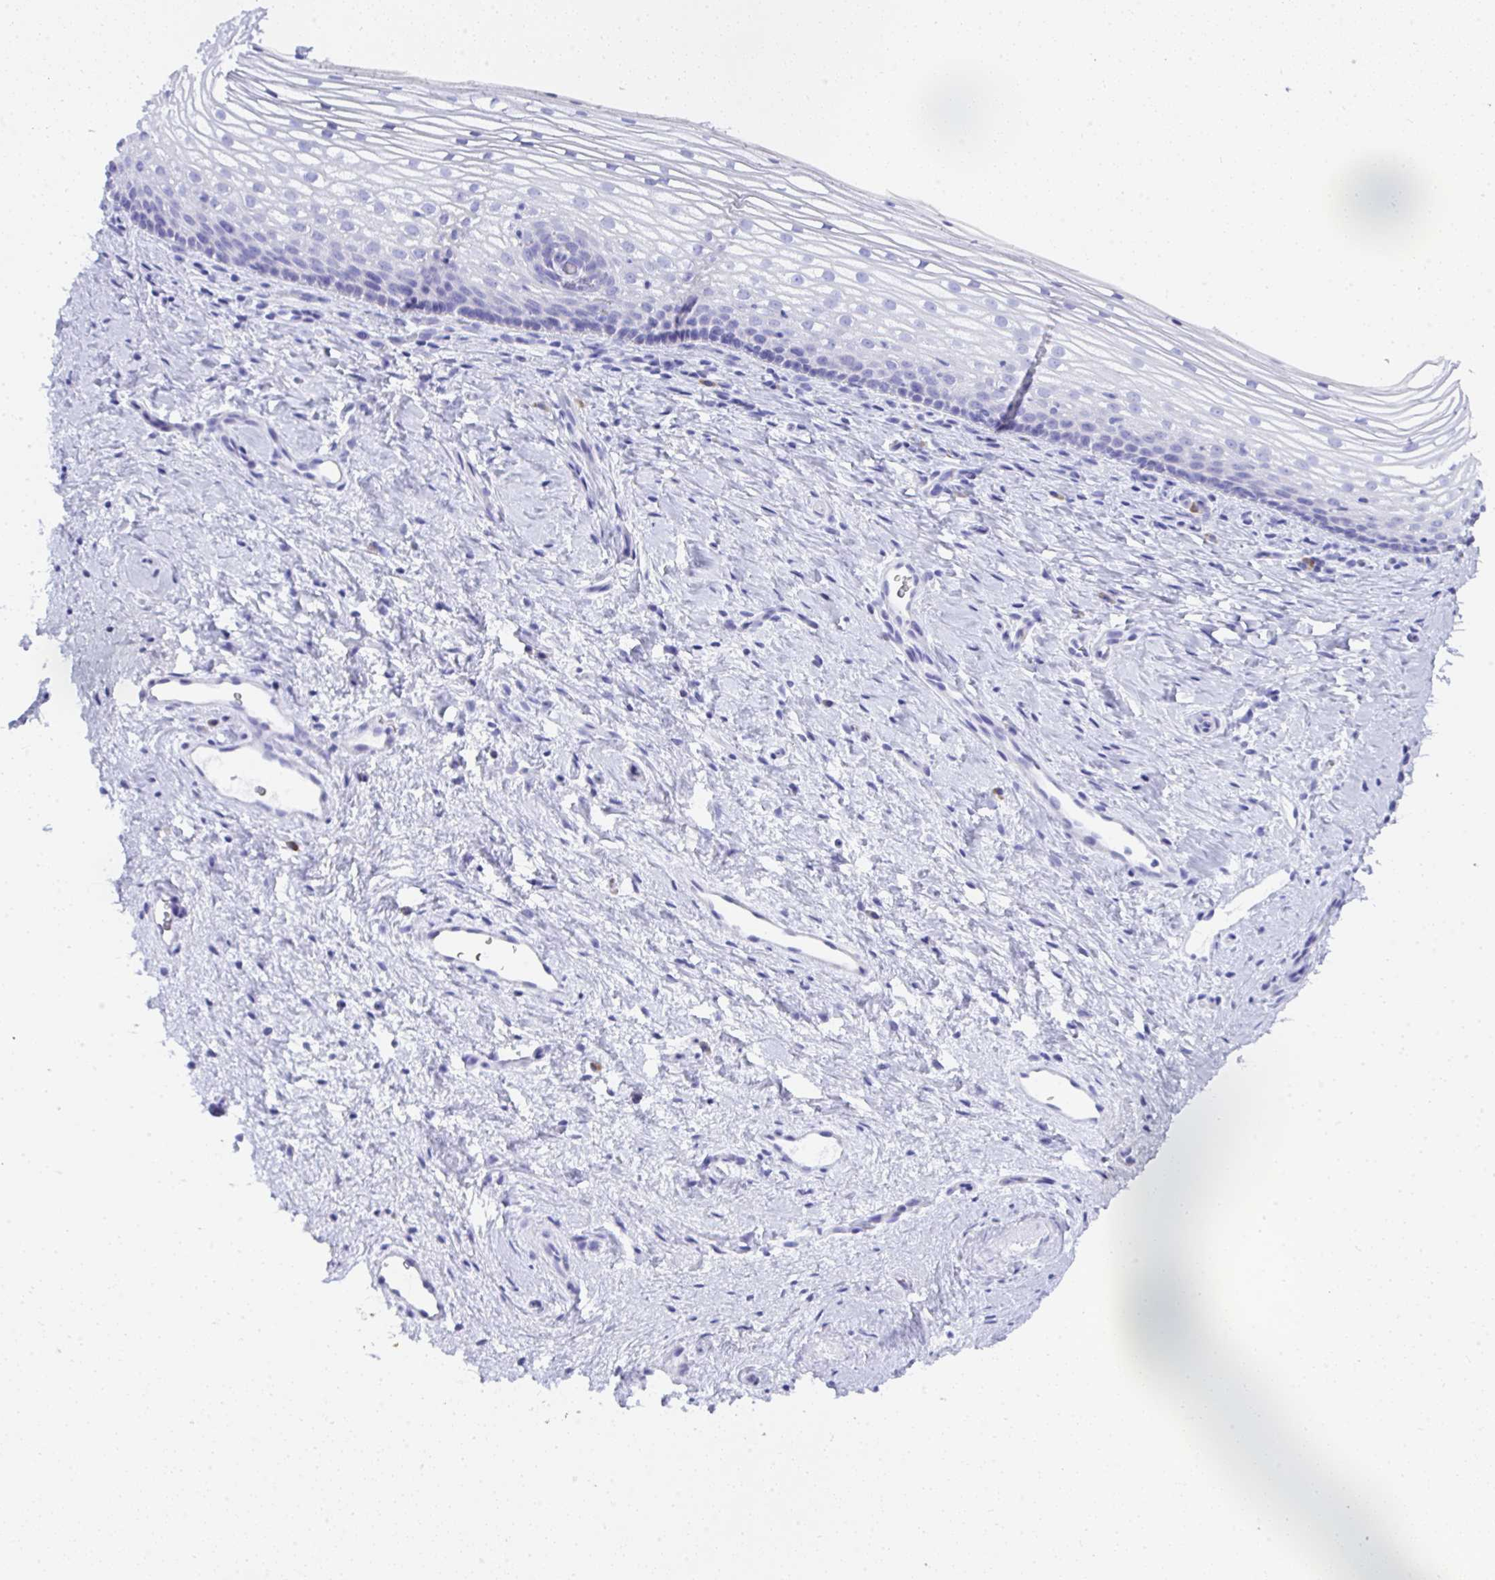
{"staining": {"intensity": "negative", "quantity": "none", "location": "none"}, "tissue": "vagina", "cell_type": "Squamous epithelial cells", "image_type": "normal", "snomed": [{"axis": "morphology", "description": "Normal tissue, NOS"}, {"axis": "topography", "description": "Vagina"}], "caption": "Protein analysis of benign vagina demonstrates no significant staining in squamous epithelial cells.", "gene": "SEL1L2", "patient": {"sex": "female", "age": 51}}